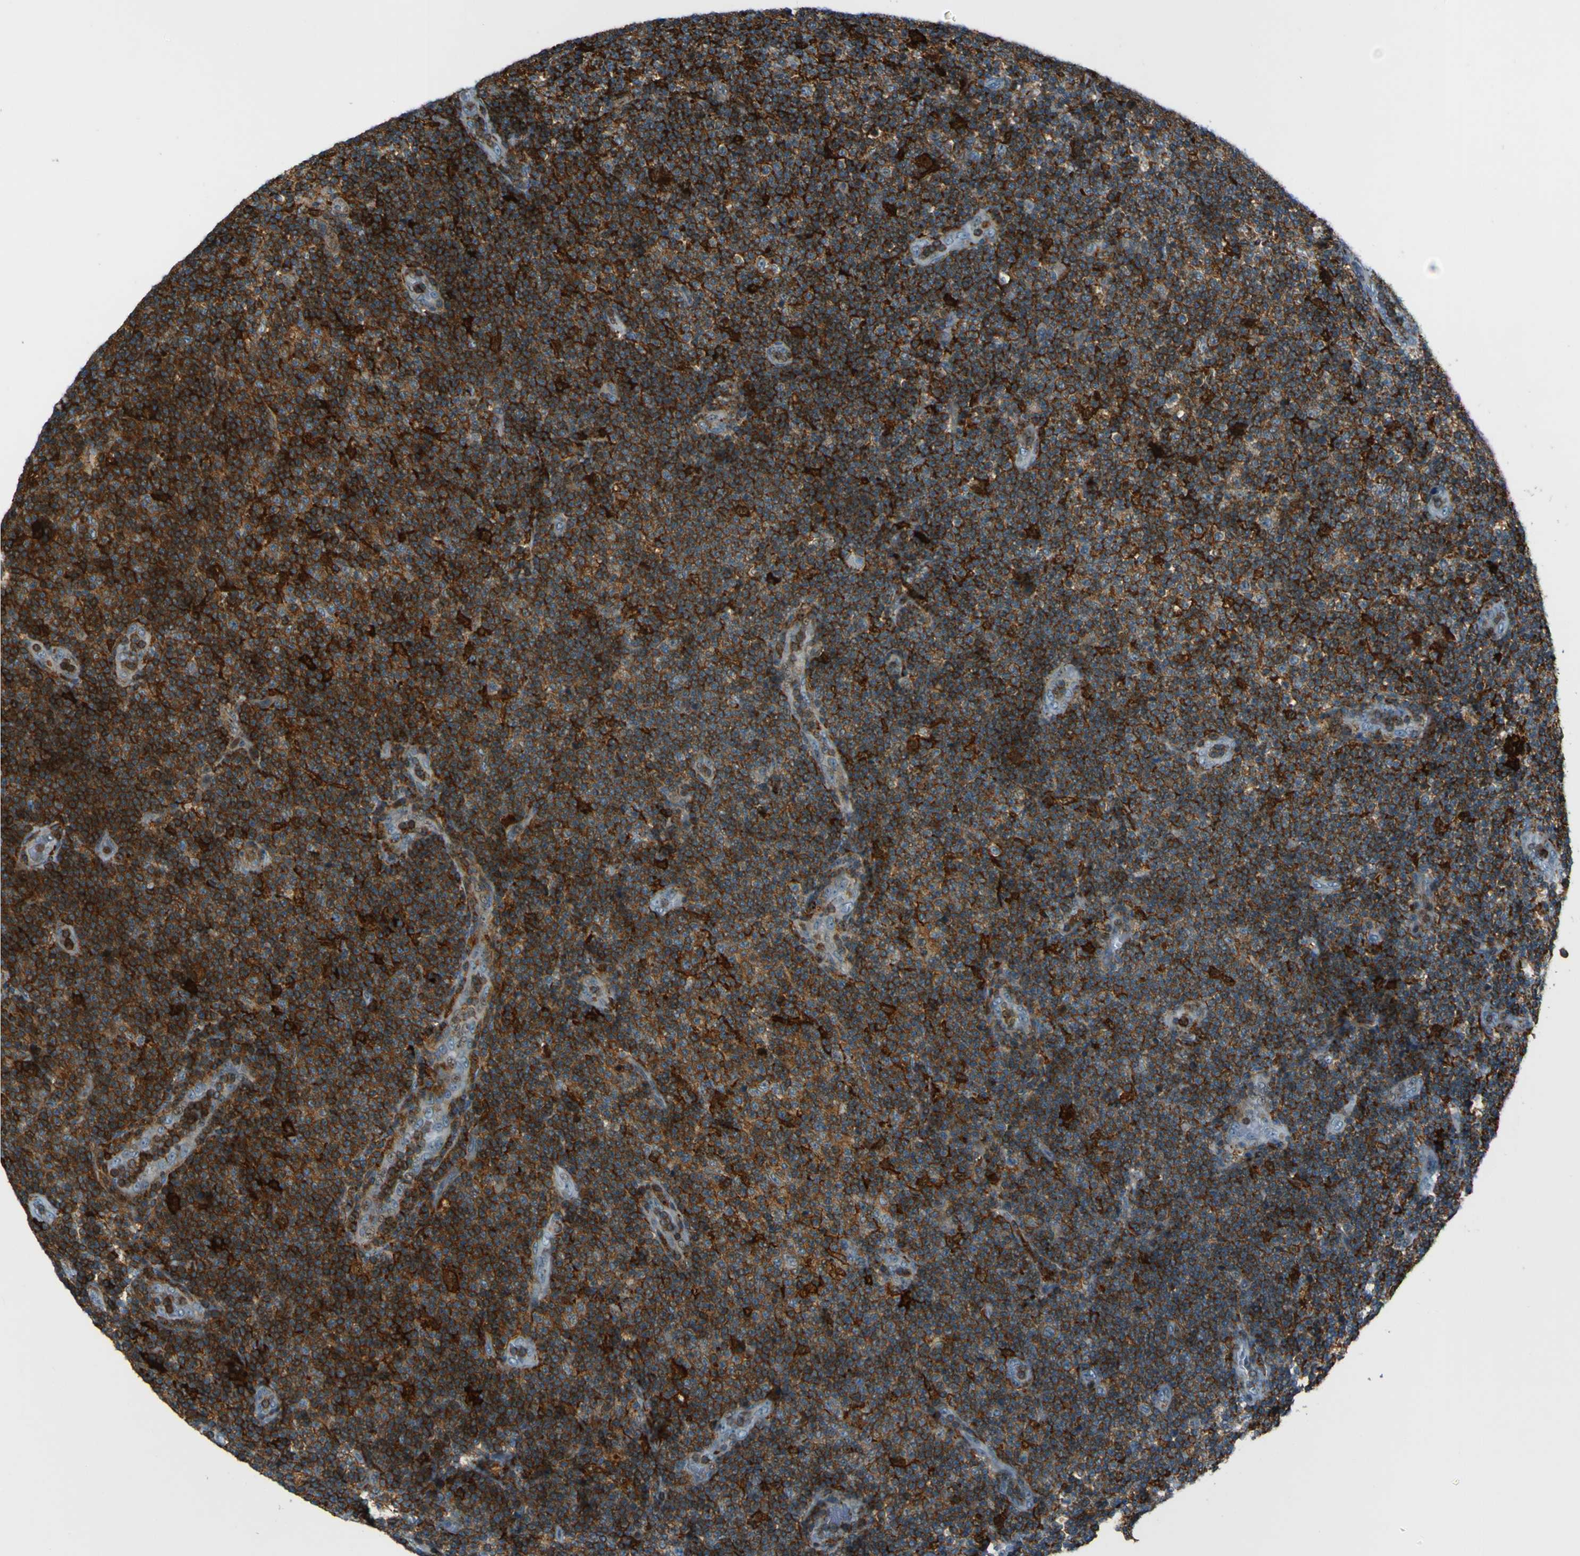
{"staining": {"intensity": "strong", "quantity": ">75%", "location": "cytoplasmic/membranous"}, "tissue": "lymphoma", "cell_type": "Tumor cells", "image_type": "cancer", "snomed": [{"axis": "morphology", "description": "Malignant lymphoma, non-Hodgkin's type, Low grade"}, {"axis": "topography", "description": "Lymph node"}], "caption": "An IHC photomicrograph of neoplastic tissue is shown. Protein staining in brown shows strong cytoplasmic/membranous positivity in lymphoma within tumor cells.", "gene": "PCDHB5", "patient": {"sex": "male", "age": 83}}